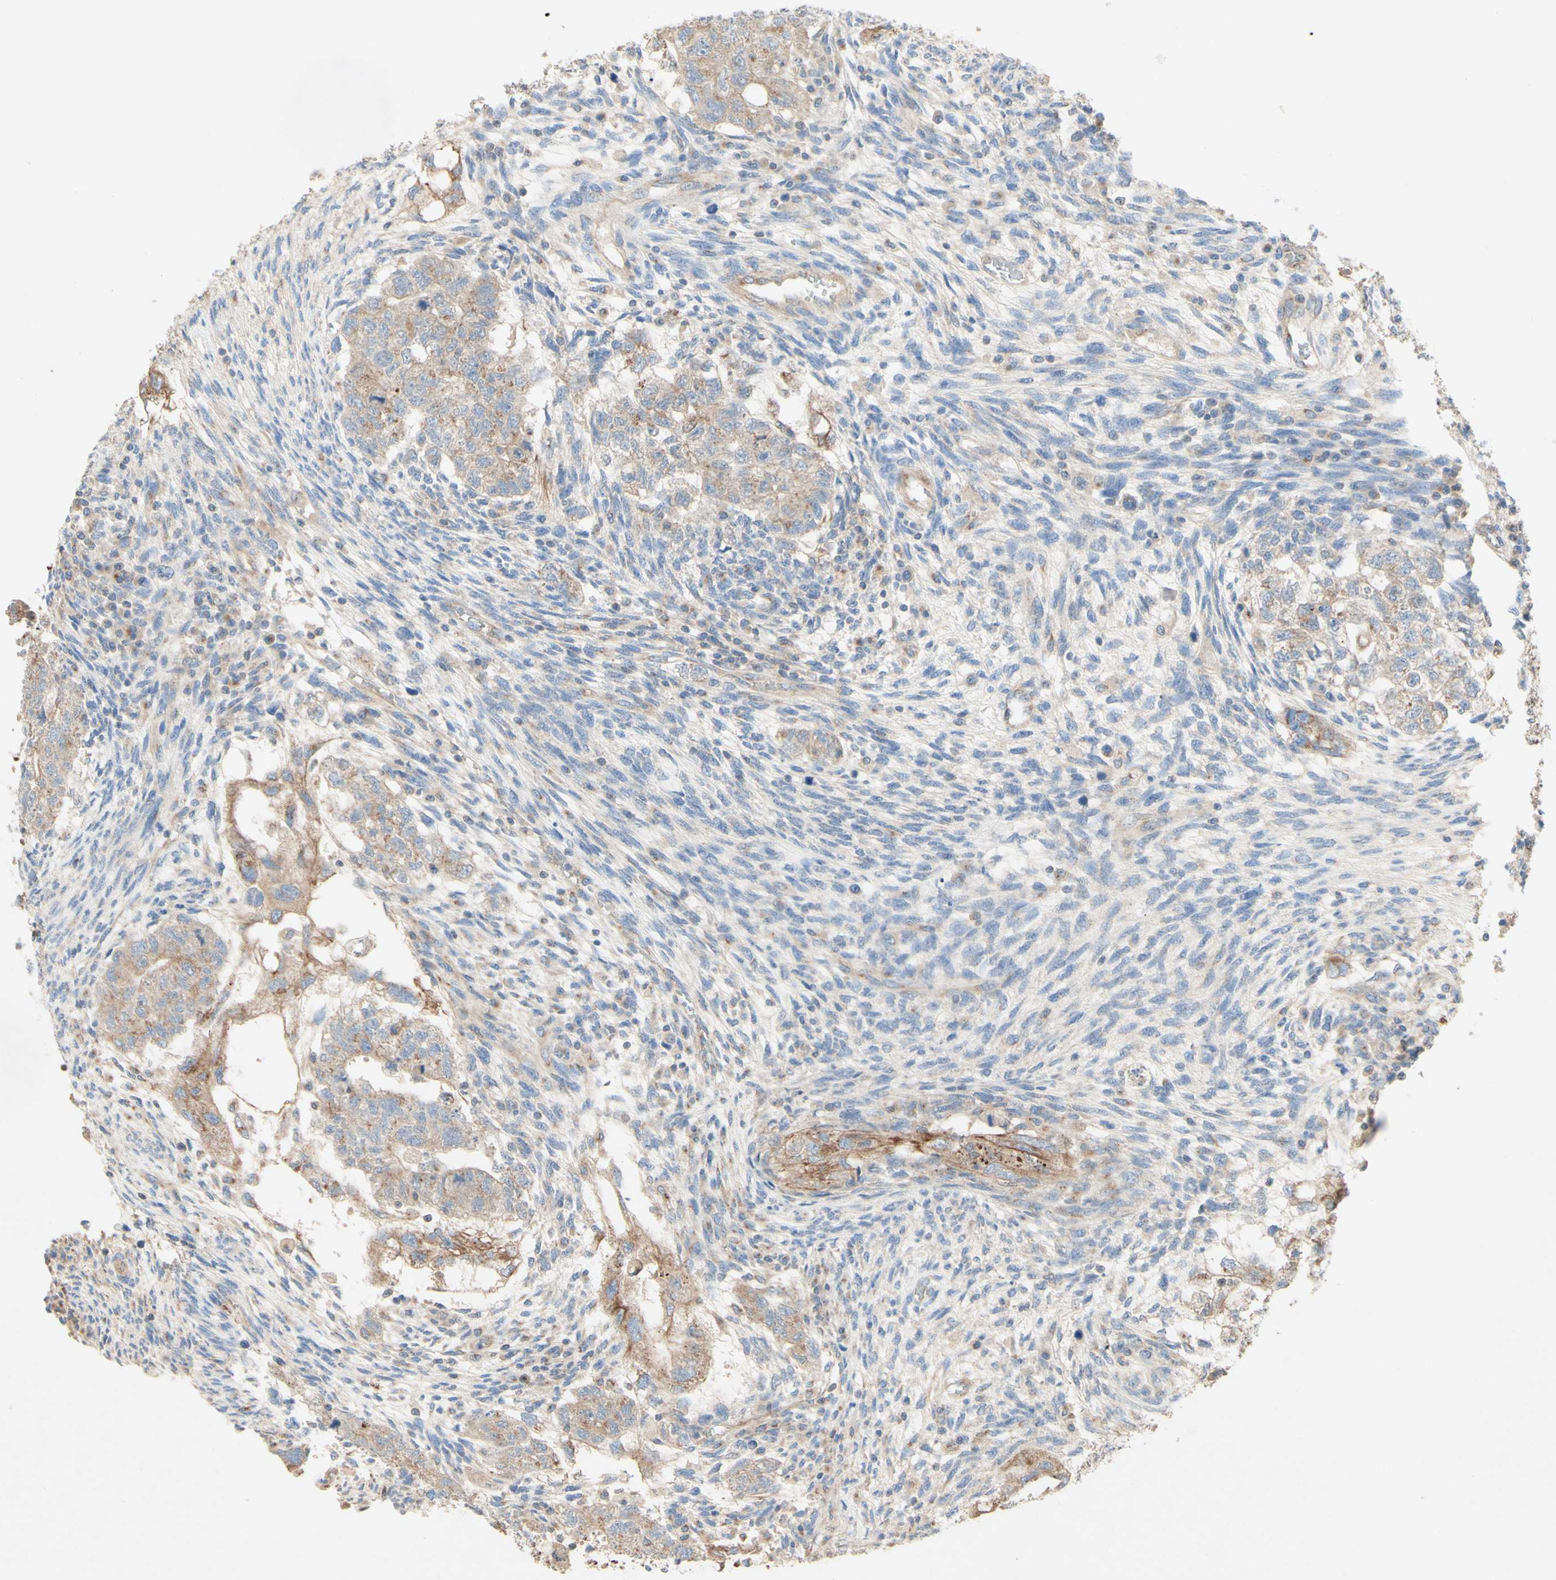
{"staining": {"intensity": "weak", "quantity": ">75%", "location": "cytoplasmic/membranous"}, "tissue": "testis cancer", "cell_type": "Tumor cells", "image_type": "cancer", "snomed": [{"axis": "morphology", "description": "Normal tissue, NOS"}, {"axis": "morphology", "description": "Carcinoma, Embryonal, NOS"}, {"axis": "topography", "description": "Testis"}], "caption": "Brown immunohistochemical staining in testis cancer (embryonal carcinoma) displays weak cytoplasmic/membranous staining in approximately >75% of tumor cells.", "gene": "MTM1", "patient": {"sex": "male", "age": 36}}